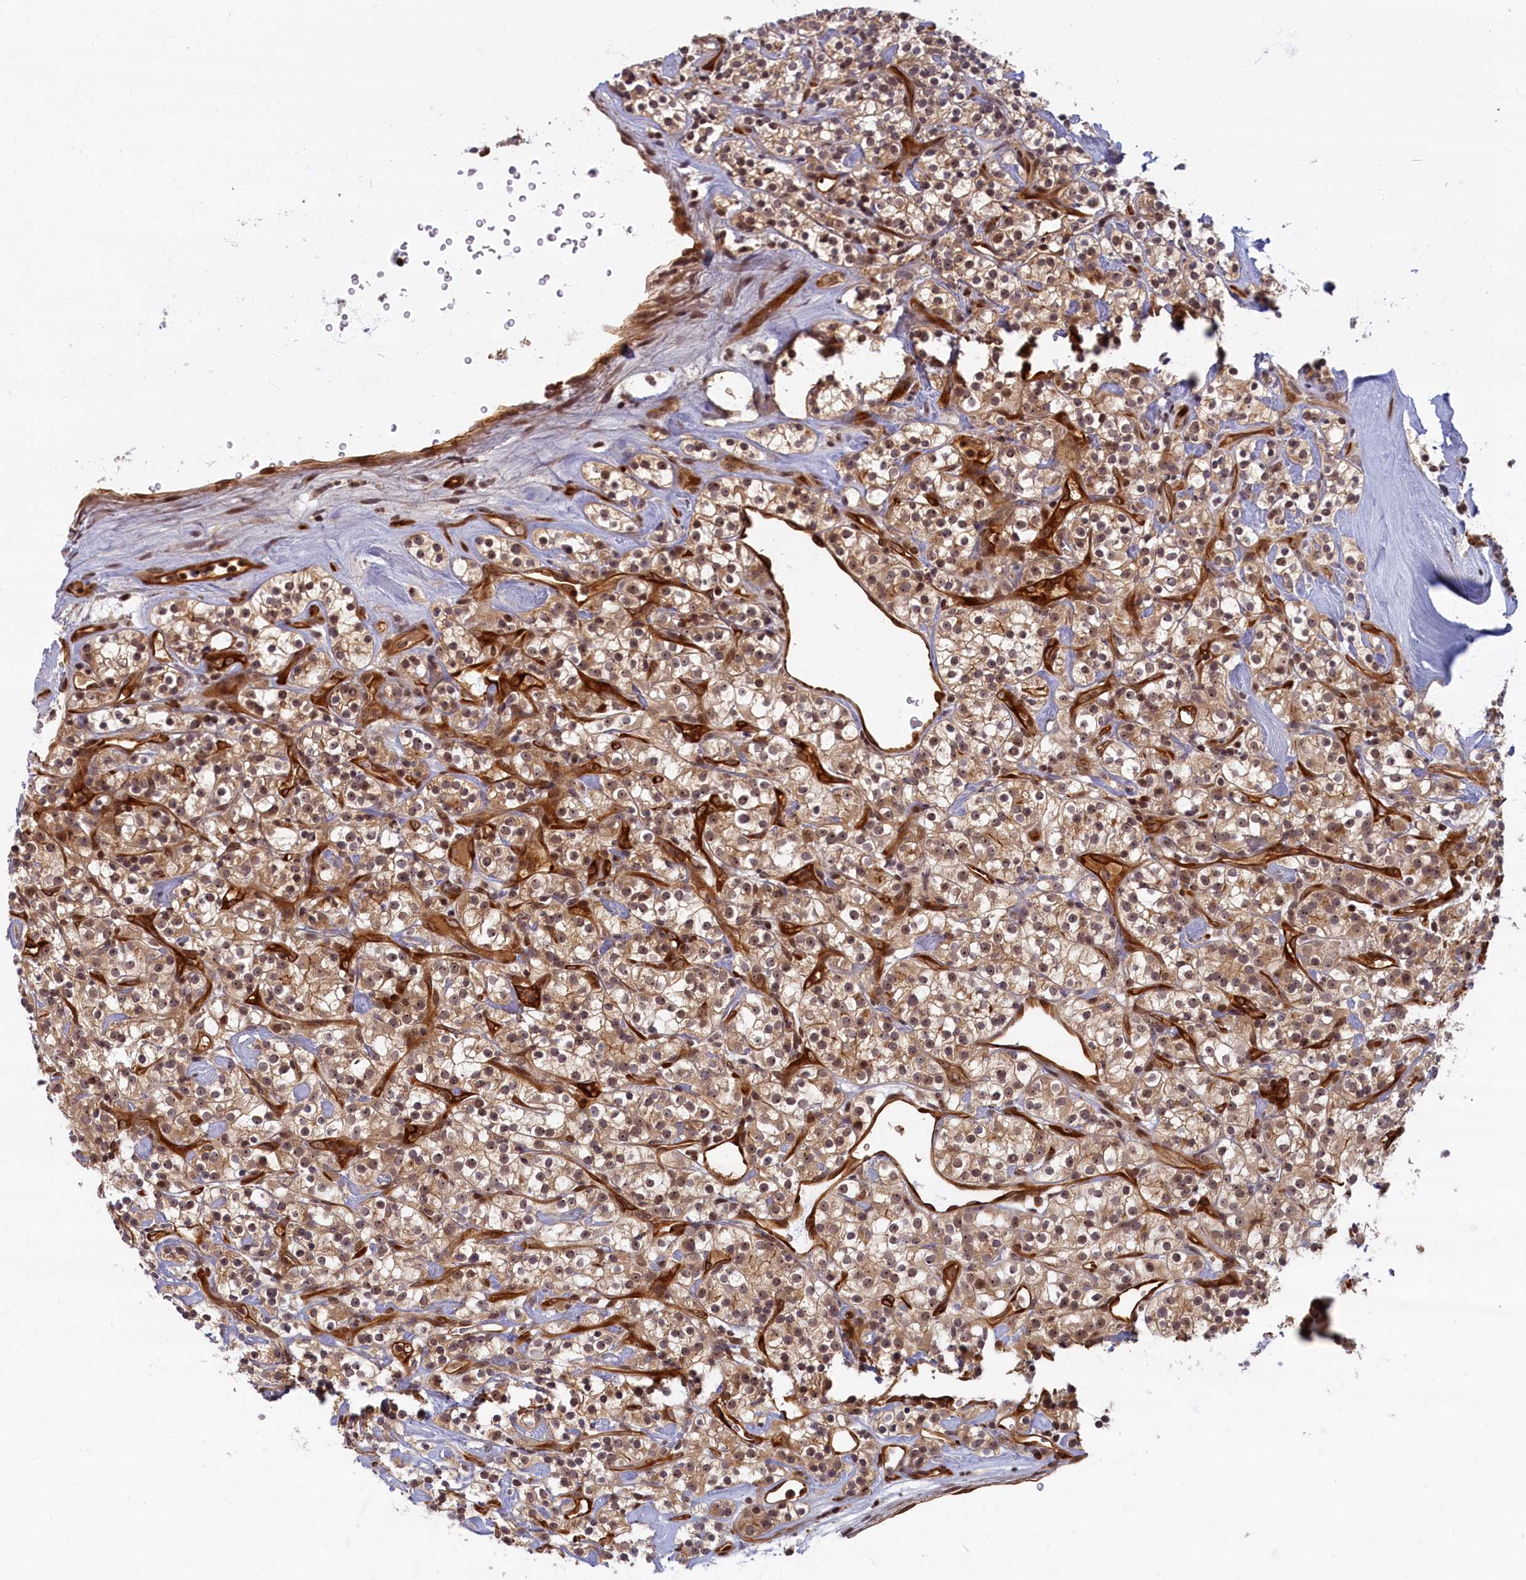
{"staining": {"intensity": "moderate", "quantity": ">75%", "location": "cytoplasmic/membranous,nuclear"}, "tissue": "renal cancer", "cell_type": "Tumor cells", "image_type": "cancer", "snomed": [{"axis": "morphology", "description": "Adenocarcinoma, NOS"}, {"axis": "topography", "description": "Kidney"}], "caption": "Renal cancer tissue displays moderate cytoplasmic/membranous and nuclear expression in about >75% of tumor cells, visualized by immunohistochemistry. (IHC, brightfield microscopy, high magnification).", "gene": "SNRK", "patient": {"sex": "male", "age": 77}}